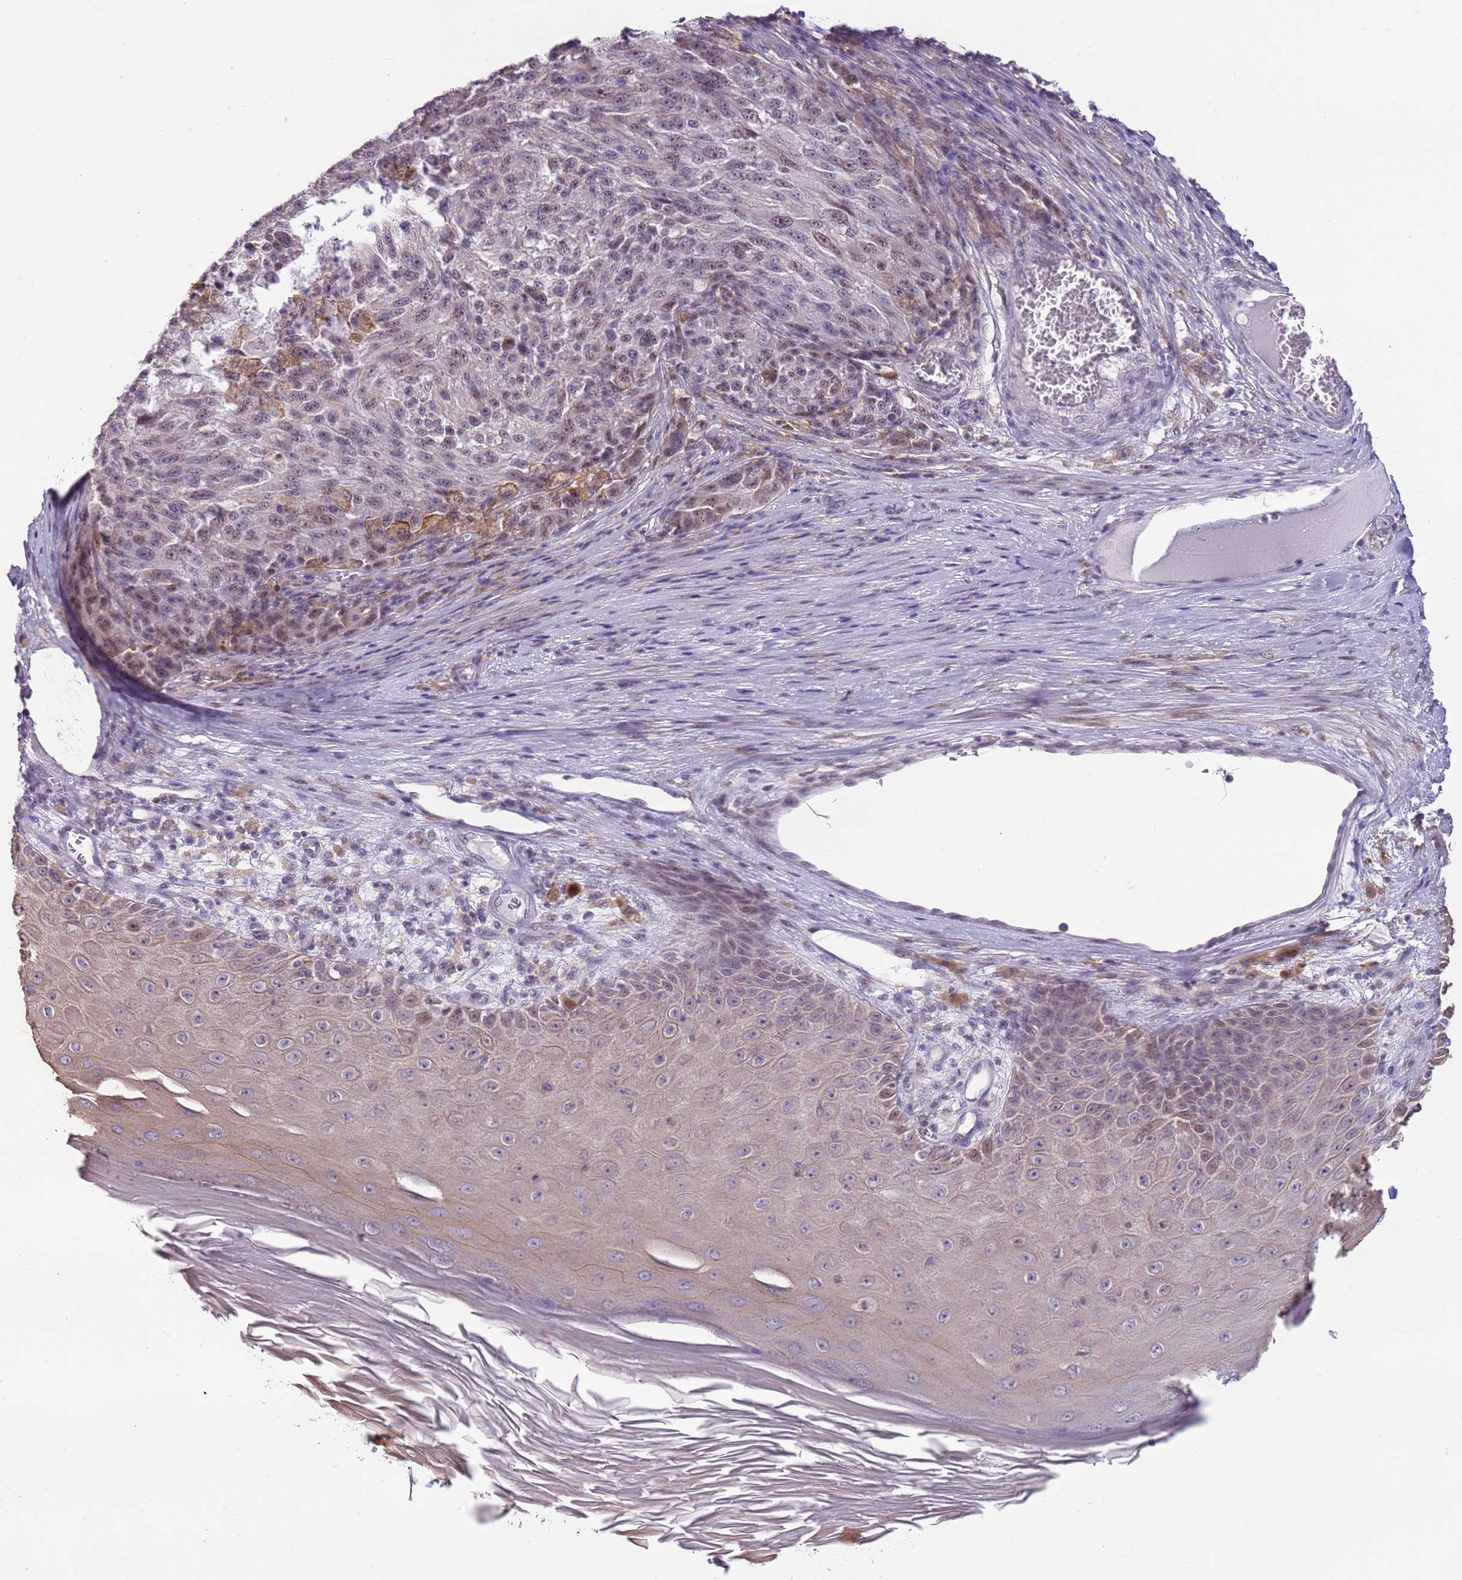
{"staining": {"intensity": "weak", "quantity": "<25%", "location": "nuclear"}, "tissue": "melanoma", "cell_type": "Tumor cells", "image_type": "cancer", "snomed": [{"axis": "morphology", "description": "Malignant melanoma, NOS"}, {"axis": "topography", "description": "Skin"}], "caption": "Tumor cells are negative for brown protein staining in melanoma. (Immunohistochemistry, brightfield microscopy, high magnification).", "gene": "CAPN9", "patient": {"sex": "male", "age": 53}}